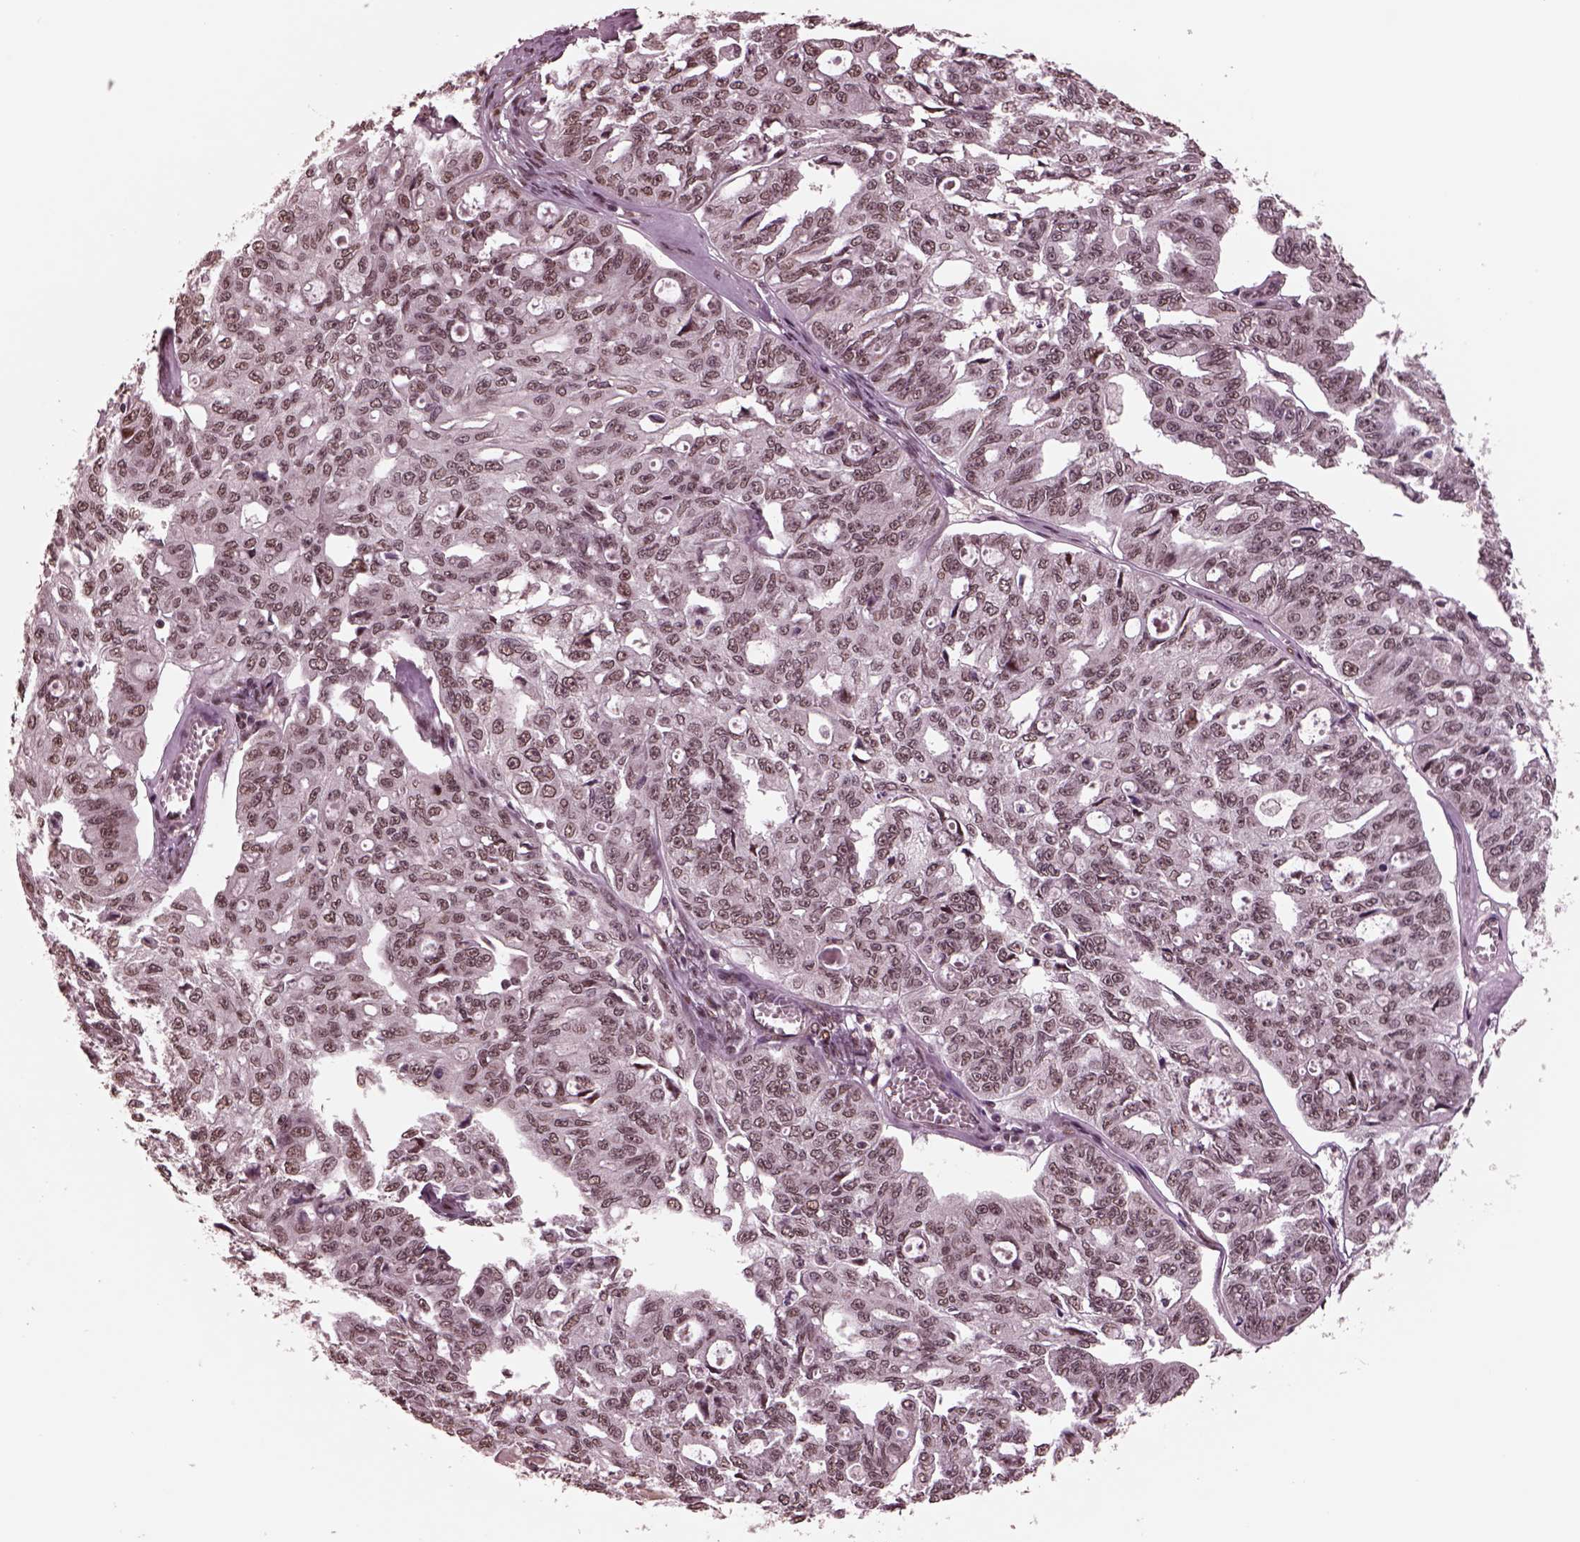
{"staining": {"intensity": "weak", "quantity": ">75%", "location": "nuclear"}, "tissue": "ovarian cancer", "cell_type": "Tumor cells", "image_type": "cancer", "snomed": [{"axis": "morphology", "description": "Carcinoma, endometroid"}, {"axis": "topography", "description": "Ovary"}], "caption": "There is low levels of weak nuclear staining in tumor cells of ovarian cancer, as demonstrated by immunohistochemical staining (brown color).", "gene": "NAP1L5", "patient": {"sex": "female", "age": 65}}